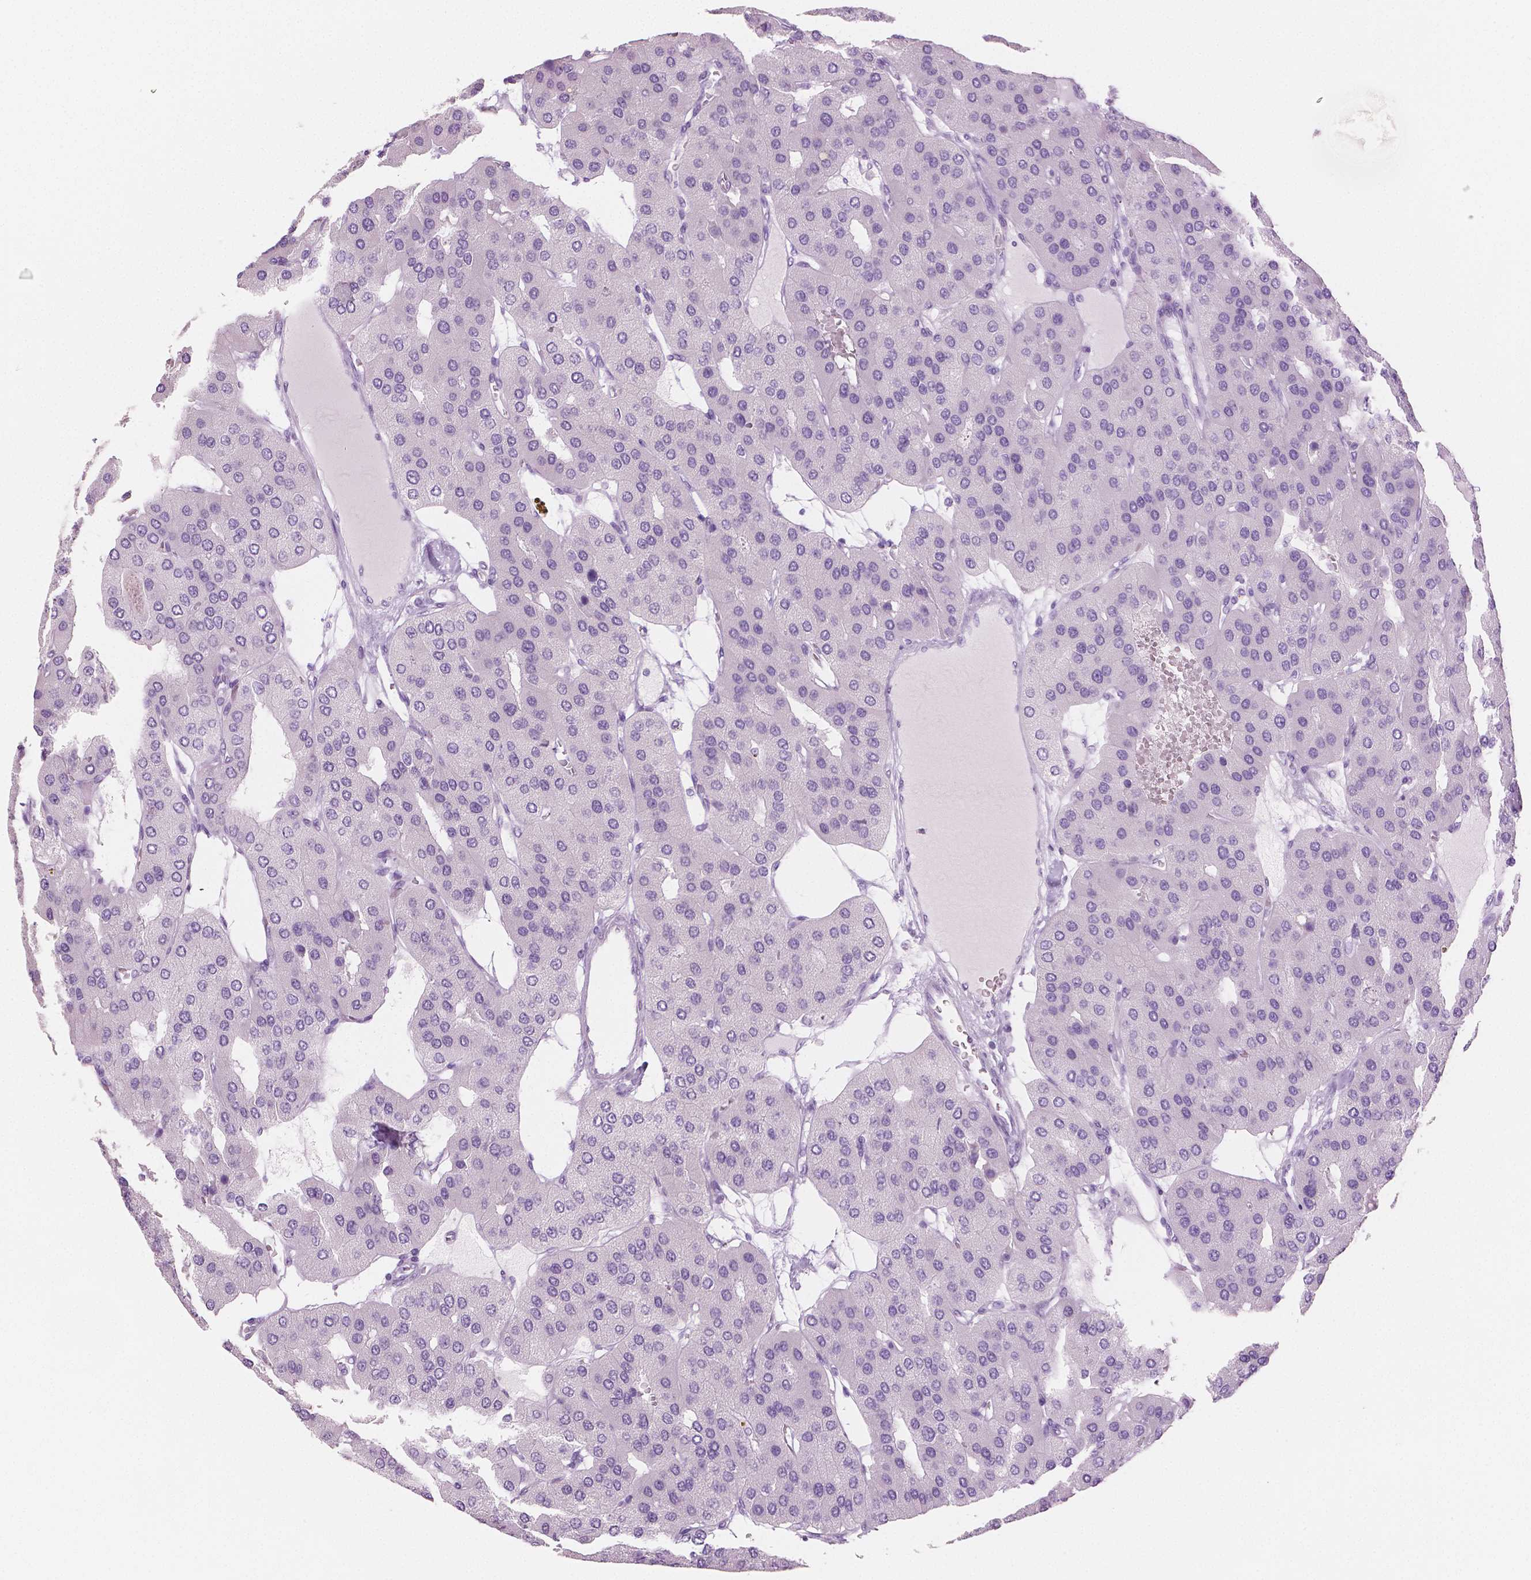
{"staining": {"intensity": "negative", "quantity": "none", "location": "none"}, "tissue": "parathyroid gland", "cell_type": "Glandular cells", "image_type": "normal", "snomed": [{"axis": "morphology", "description": "Normal tissue, NOS"}, {"axis": "morphology", "description": "Adenoma, NOS"}, {"axis": "topography", "description": "Parathyroid gland"}], "caption": "Immunohistochemical staining of benign parathyroid gland displays no significant staining in glandular cells.", "gene": "PLIN4", "patient": {"sex": "female", "age": 86}}